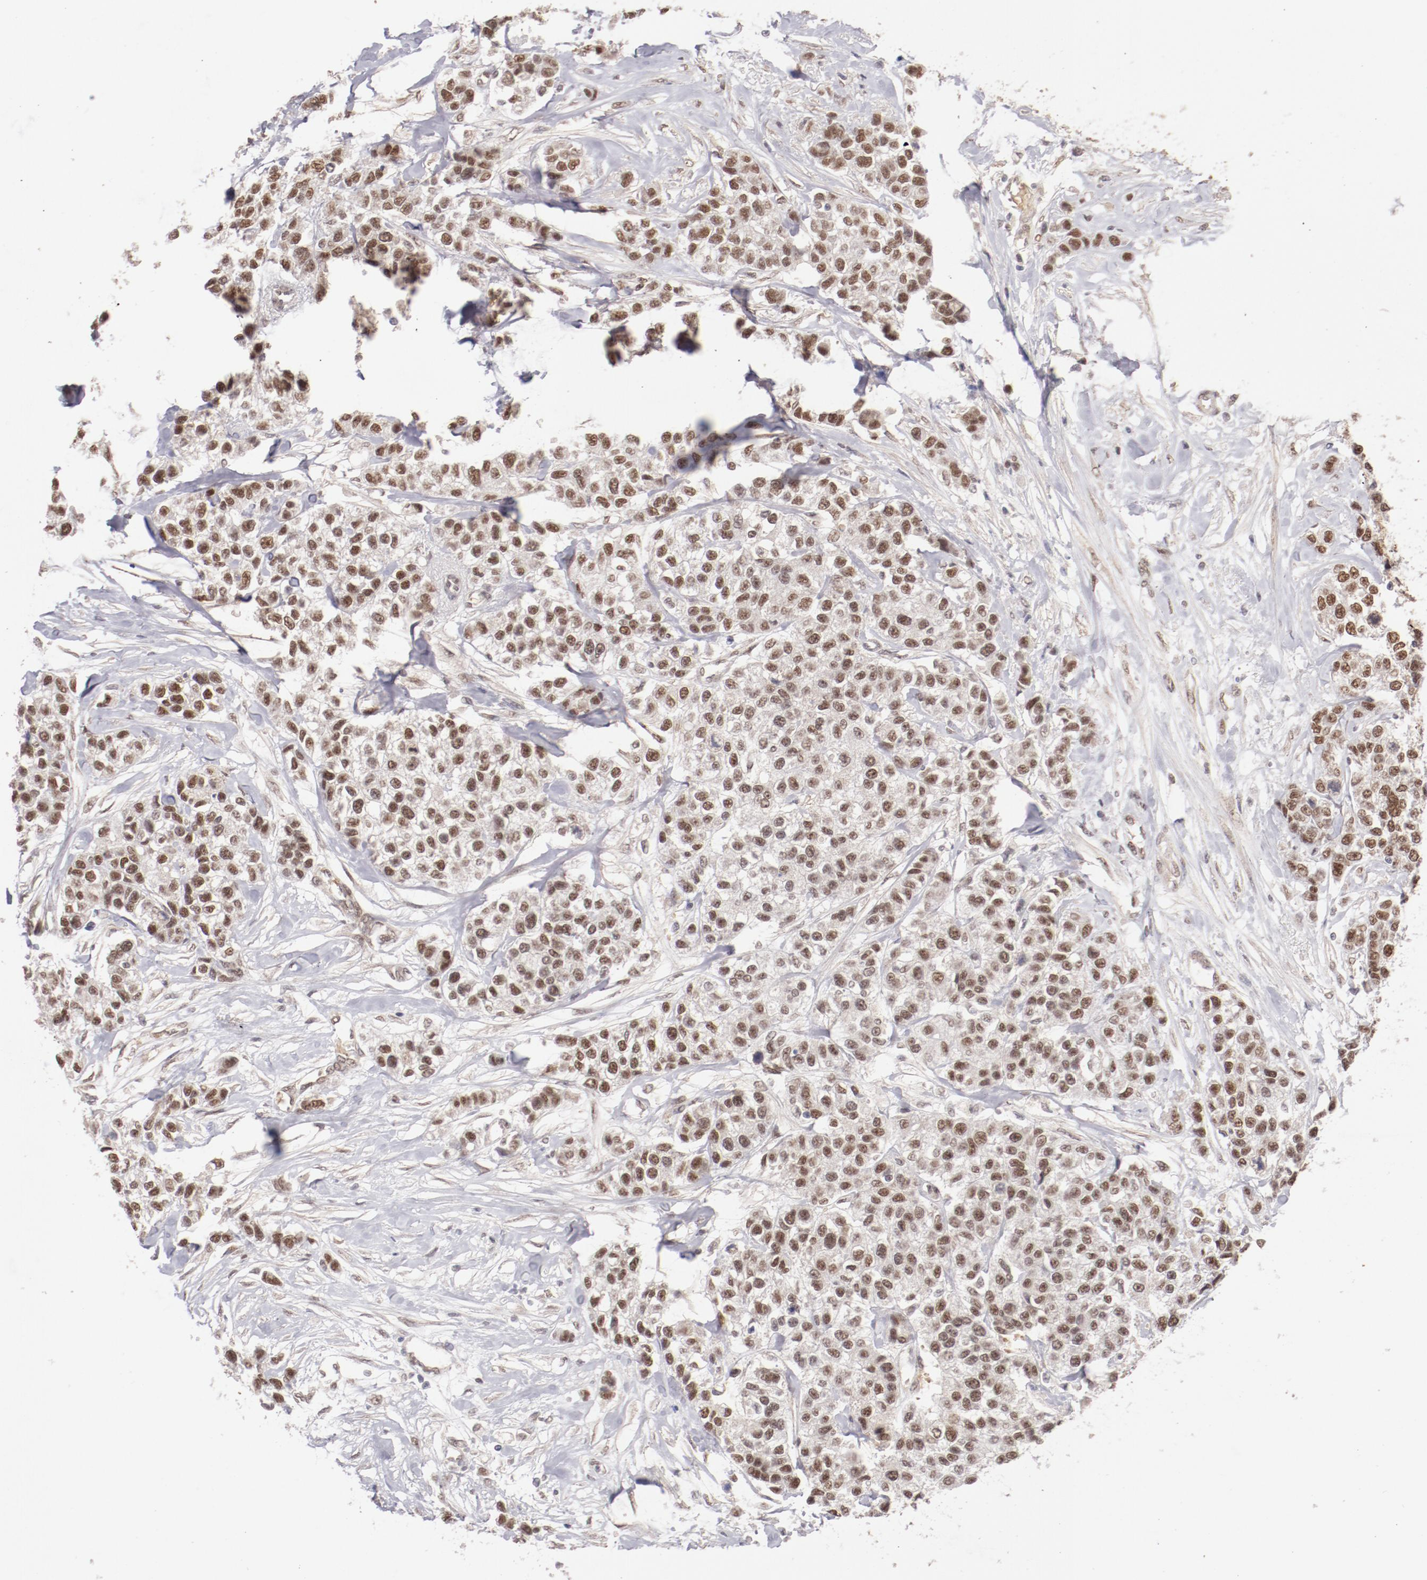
{"staining": {"intensity": "moderate", "quantity": ">75%", "location": "nuclear"}, "tissue": "breast cancer", "cell_type": "Tumor cells", "image_type": "cancer", "snomed": [{"axis": "morphology", "description": "Duct carcinoma"}, {"axis": "topography", "description": "Breast"}], "caption": "This image displays breast infiltrating ductal carcinoma stained with immunohistochemistry to label a protein in brown. The nuclear of tumor cells show moderate positivity for the protein. Nuclei are counter-stained blue.", "gene": "NFE2", "patient": {"sex": "female", "age": 51}}